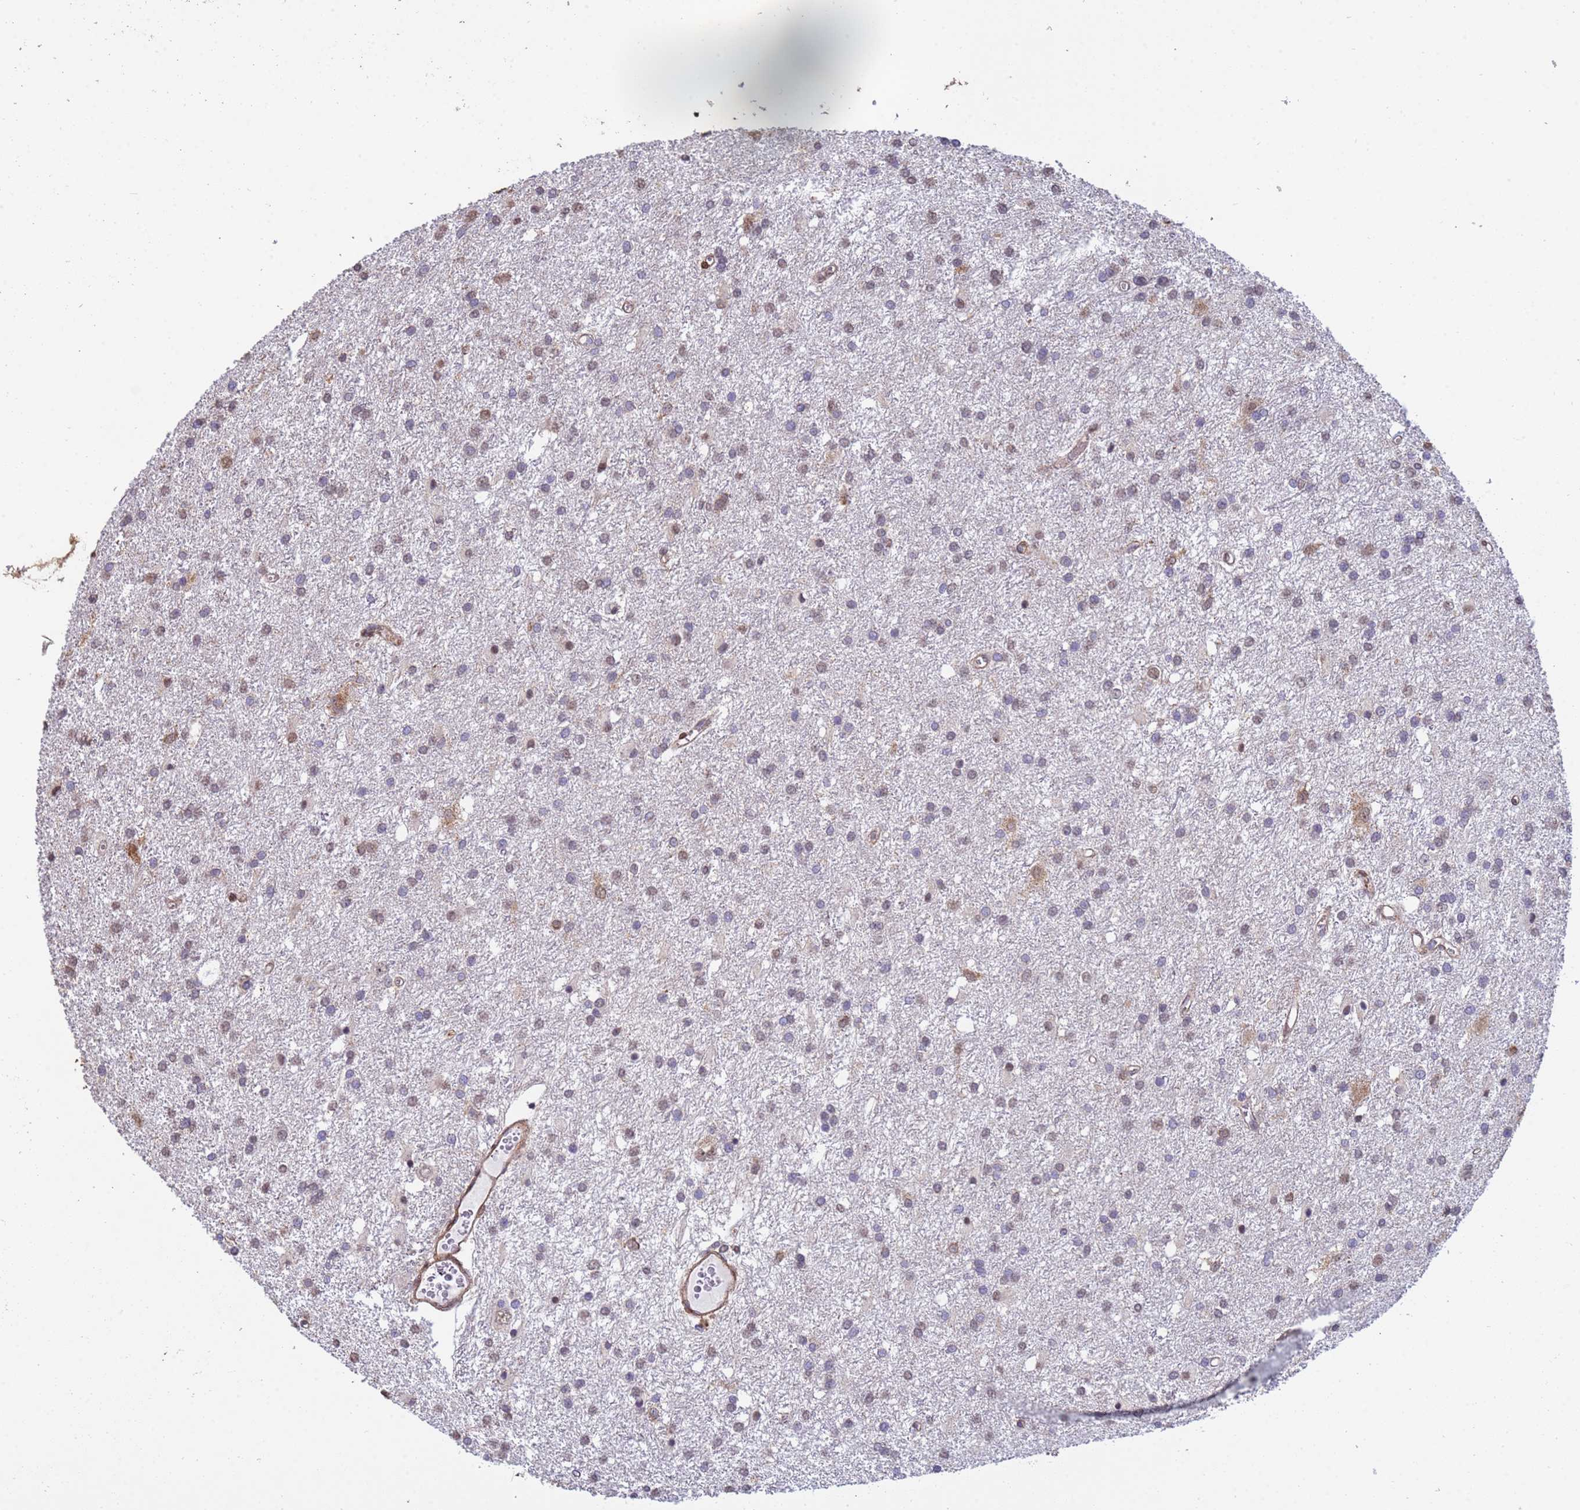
{"staining": {"intensity": "weak", "quantity": "25%-75%", "location": "nuclear"}, "tissue": "glioma", "cell_type": "Tumor cells", "image_type": "cancer", "snomed": [{"axis": "morphology", "description": "Glioma, malignant, High grade"}, {"axis": "topography", "description": "Brain"}], "caption": "Glioma stained with DAB IHC demonstrates low levels of weak nuclear expression in about 25%-75% of tumor cells.", "gene": "TRIP6", "patient": {"sex": "female", "age": 50}}